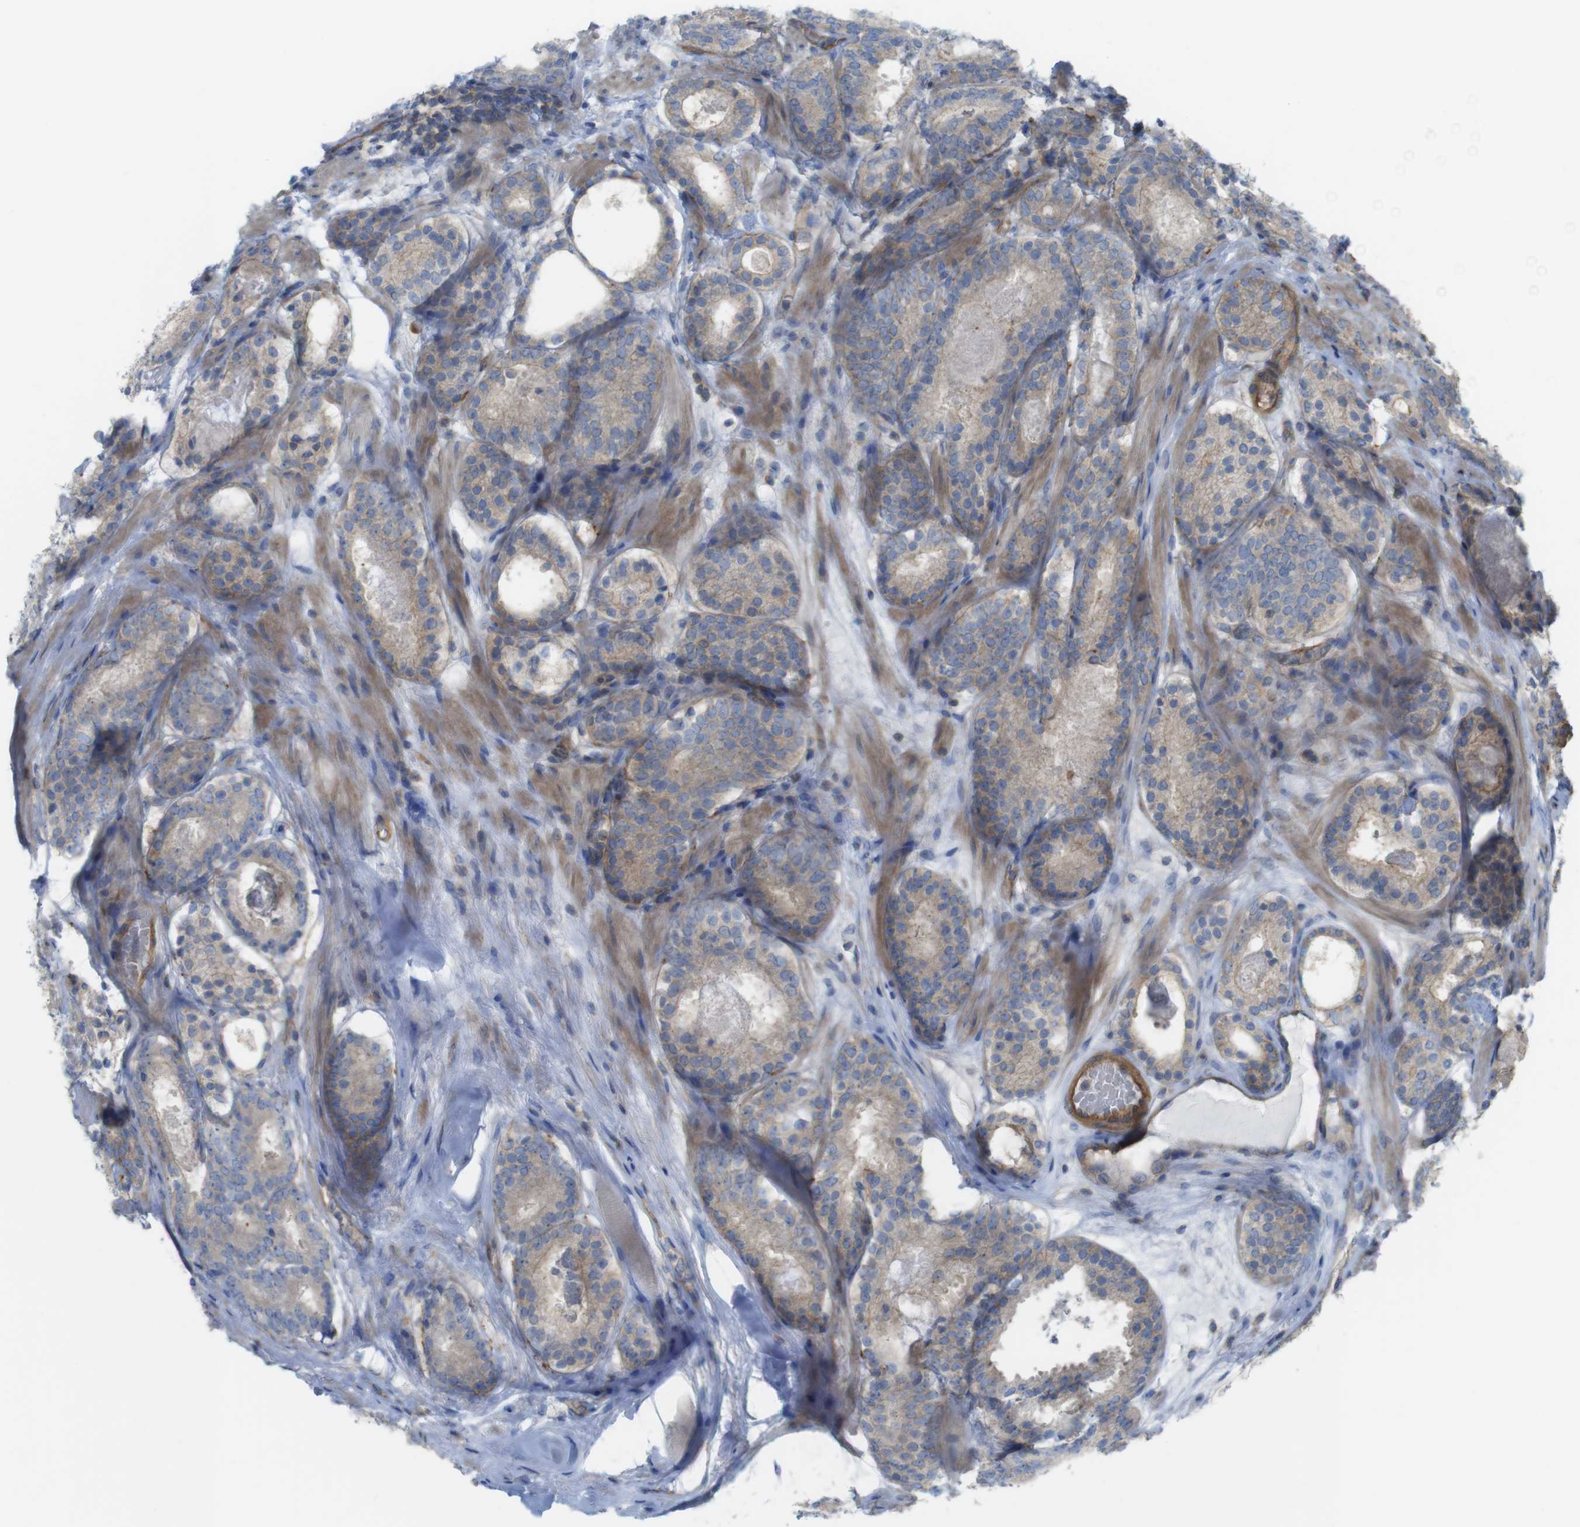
{"staining": {"intensity": "weak", "quantity": "<25%", "location": "cytoplasmic/membranous"}, "tissue": "prostate cancer", "cell_type": "Tumor cells", "image_type": "cancer", "snomed": [{"axis": "morphology", "description": "Adenocarcinoma, Low grade"}, {"axis": "topography", "description": "Prostate"}], "caption": "Immunohistochemistry micrograph of neoplastic tissue: prostate low-grade adenocarcinoma stained with DAB reveals no significant protein staining in tumor cells.", "gene": "PREX2", "patient": {"sex": "male", "age": 69}}